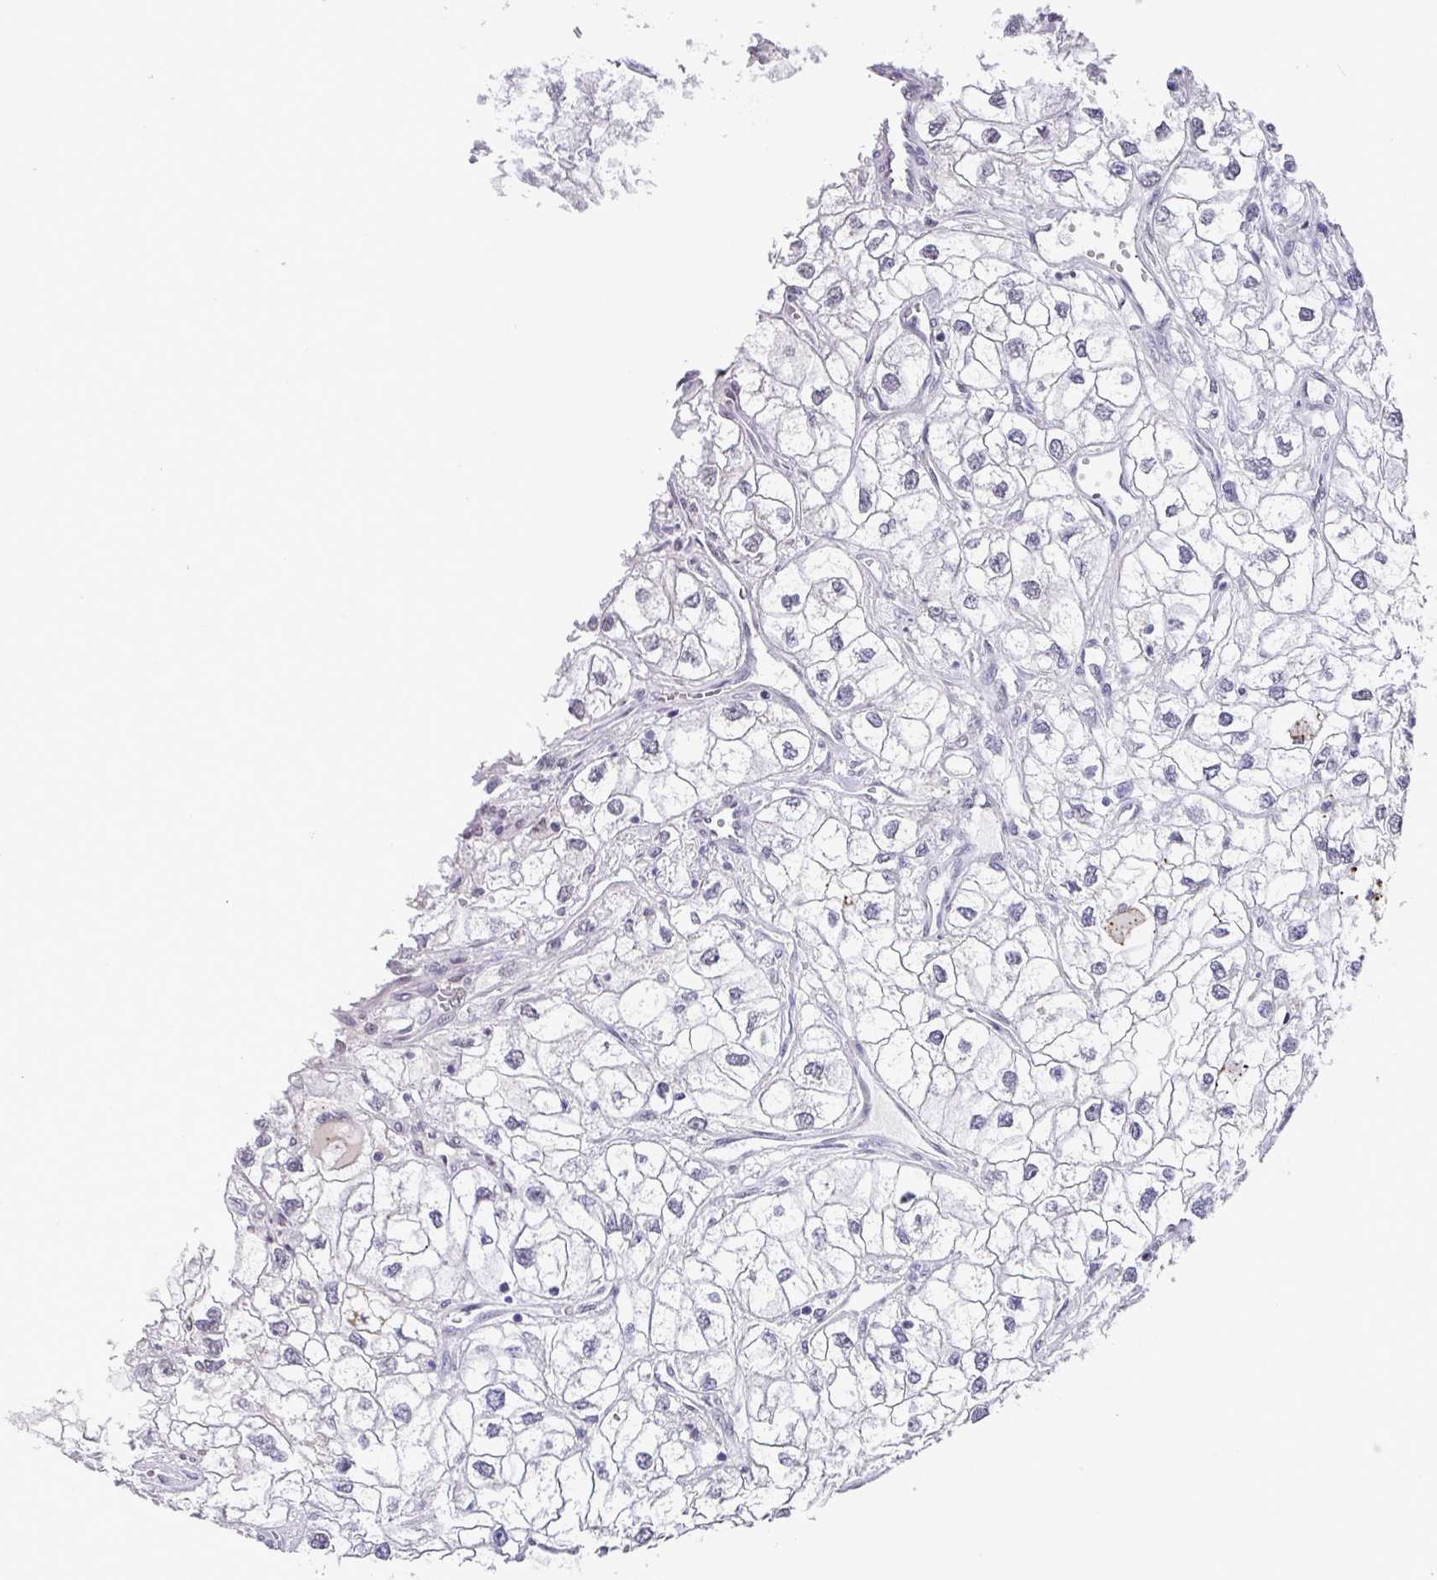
{"staining": {"intensity": "negative", "quantity": "none", "location": "none"}, "tissue": "renal cancer", "cell_type": "Tumor cells", "image_type": "cancer", "snomed": [{"axis": "morphology", "description": "Adenocarcinoma, NOS"}, {"axis": "topography", "description": "Kidney"}], "caption": "IHC of adenocarcinoma (renal) displays no expression in tumor cells.", "gene": "C1QB", "patient": {"sex": "male", "age": 59}}